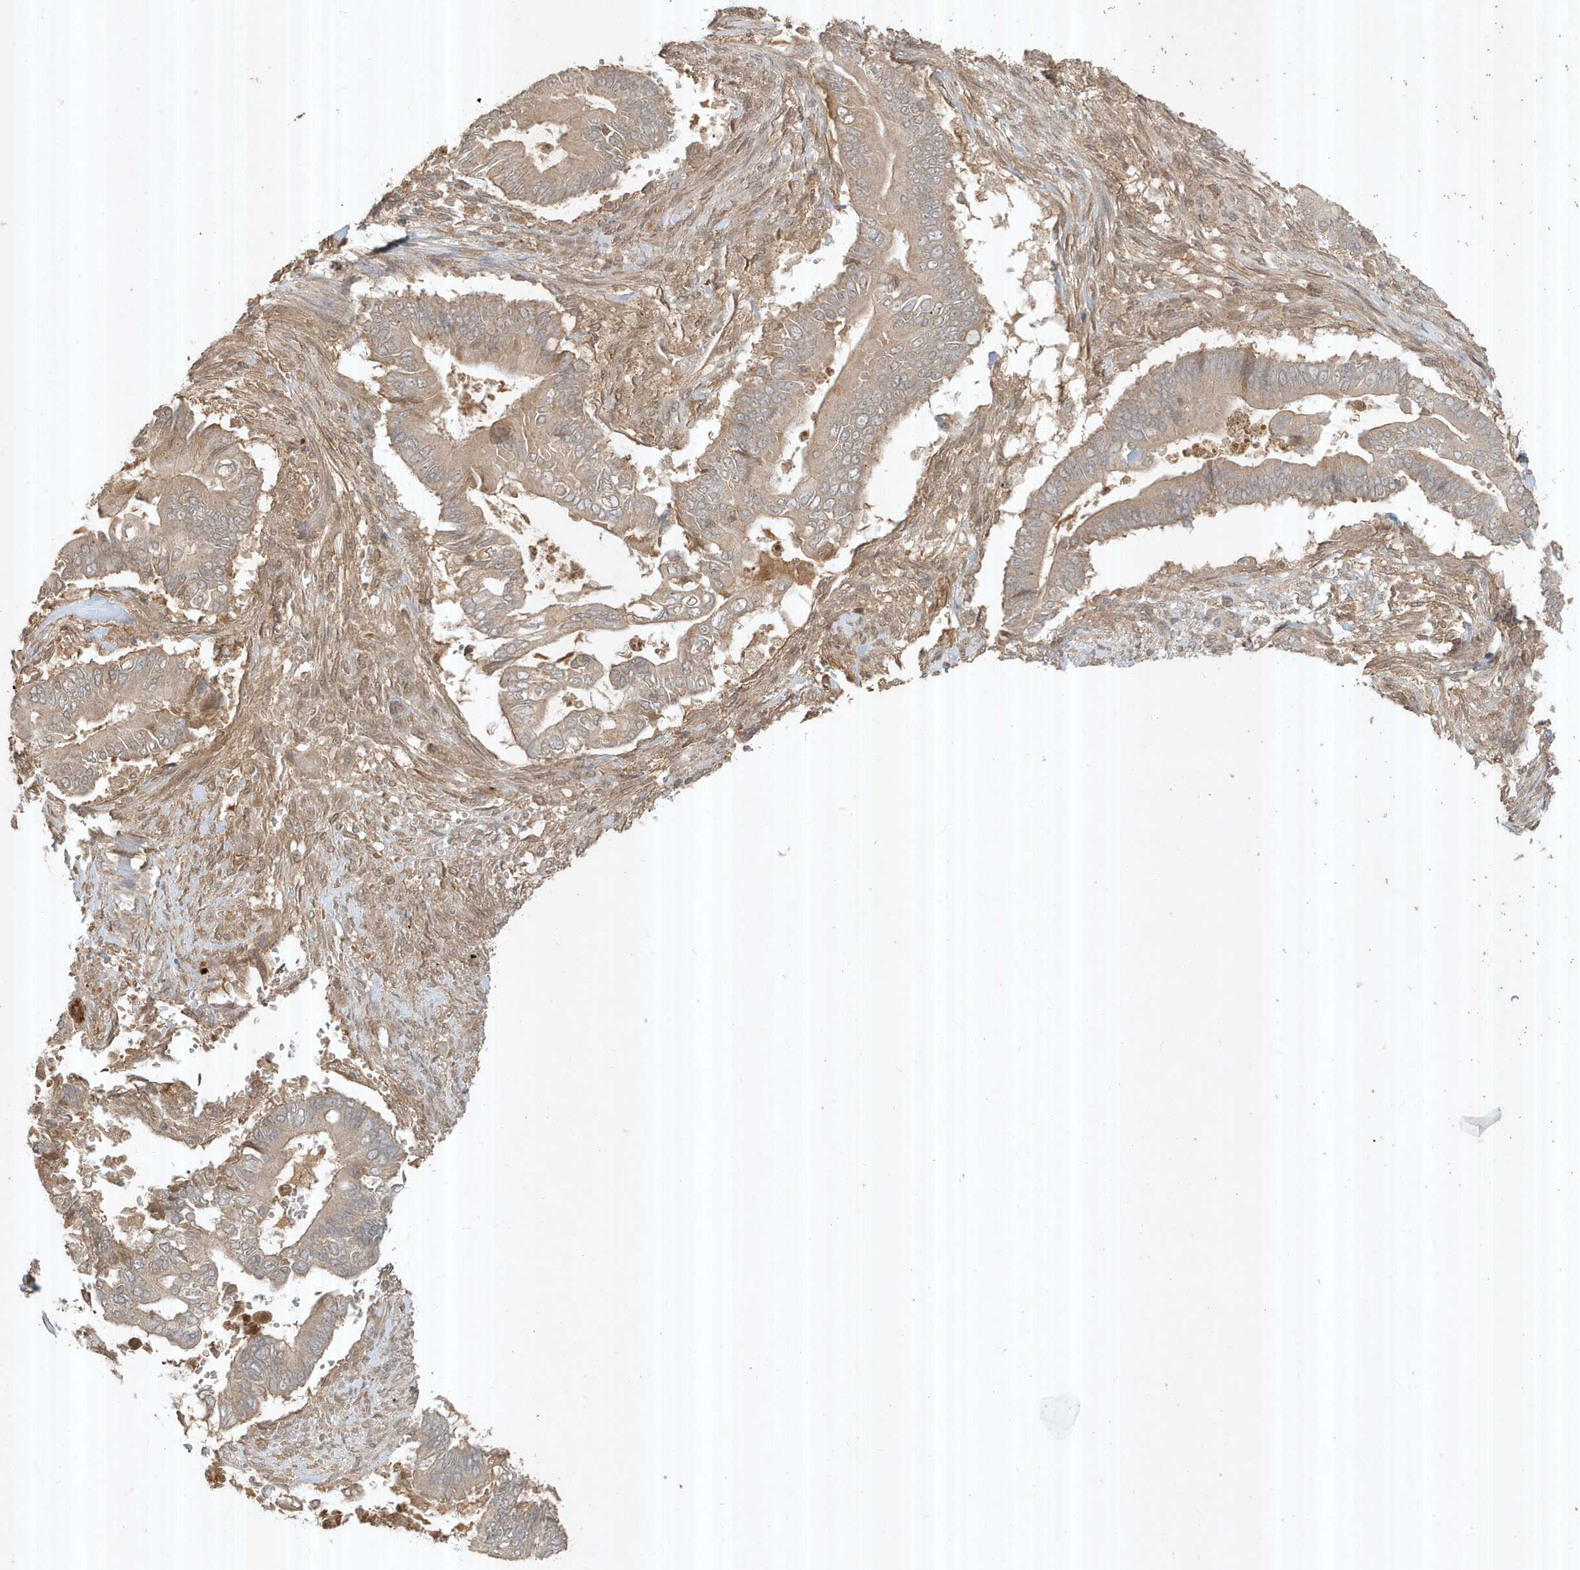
{"staining": {"intensity": "weak", "quantity": ">75%", "location": "cytoplasmic/membranous"}, "tissue": "pancreatic cancer", "cell_type": "Tumor cells", "image_type": "cancer", "snomed": [{"axis": "morphology", "description": "Adenocarcinoma, NOS"}, {"axis": "topography", "description": "Pancreas"}], "caption": "DAB immunohistochemical staining of pancreatic adenocarcinoma displays weak cytoplasmic/membranous protein staining in approximately >75% of tumor cells.", "gene": "ABCB9", "patient": {"sex": "male", "age": 68}}